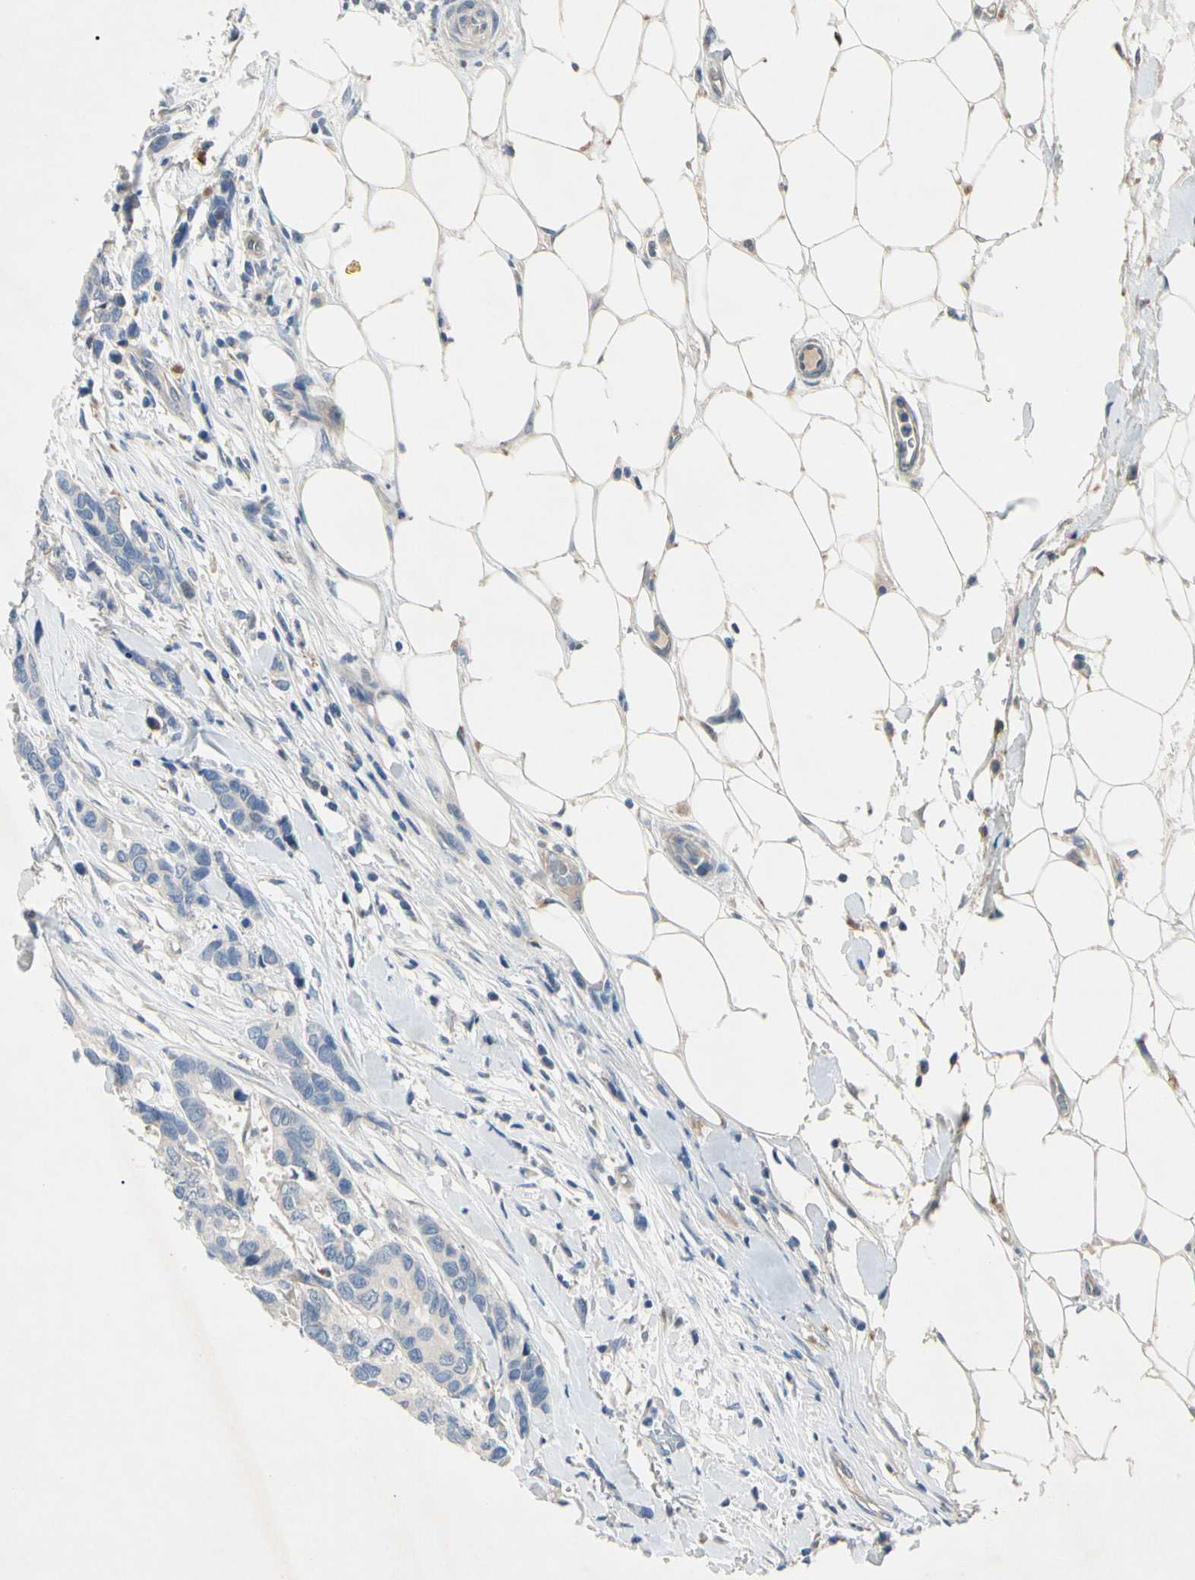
{"staining": {"intensity": "negative", "quantity": "none", "location": "none"}, "tissue": "breast cancer", "cell_type": "Tumor cells", "image_type": "cancer", "snomed": [{"axis": "morphology", "description": "Duct carcinoma"}, {"axis": "topography", "description": "Breast"}], "caption": "Breast cancer (intraductal carcinoma) was stained to show a protein in brown. There is no significant staining in tumor cells.", "gene": "GAS6", "patient": {"sex": "female", "age": 87}}